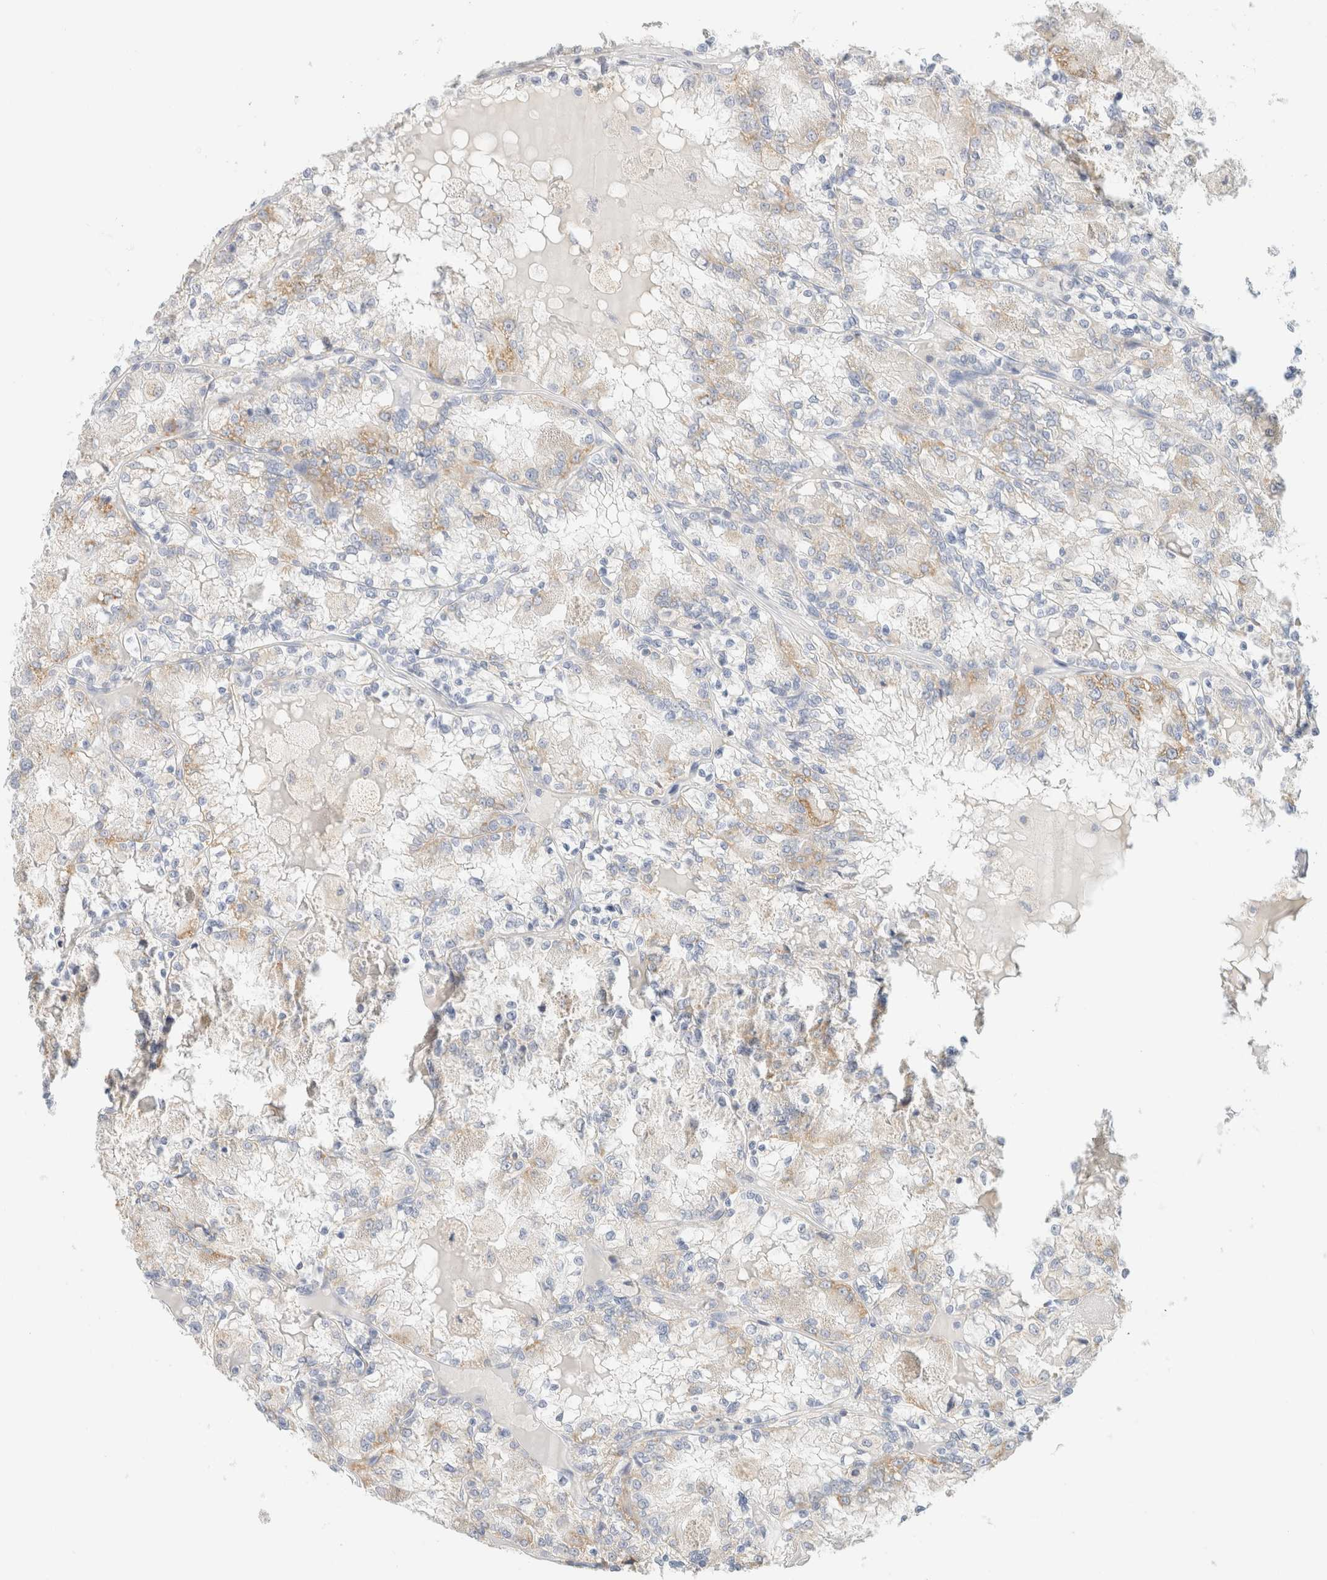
{"staining": {"intensity": "weak", "quantity": "25%-75%", "location": "cytoplasmic/membranous"}, "tissue": "renal cancer", "cell_type": "Tumor cells", "image_type": "cancer", "snomed": [{"axis": "morphology", "description": "Adenocarcinoma, NOS"}, {"axis": "topography", "description": "Kidney"}], "caption": "Immunohistochemical staining of human renal adenocarcinoma reveals weak cytoplasmic/membranous protein positivity in about 25%-75% of tumor cells. (IHC, brightfield microscopy, high magnification).", "gene": "HDHD3", "patient": {"sex": "female", "age": 56}}